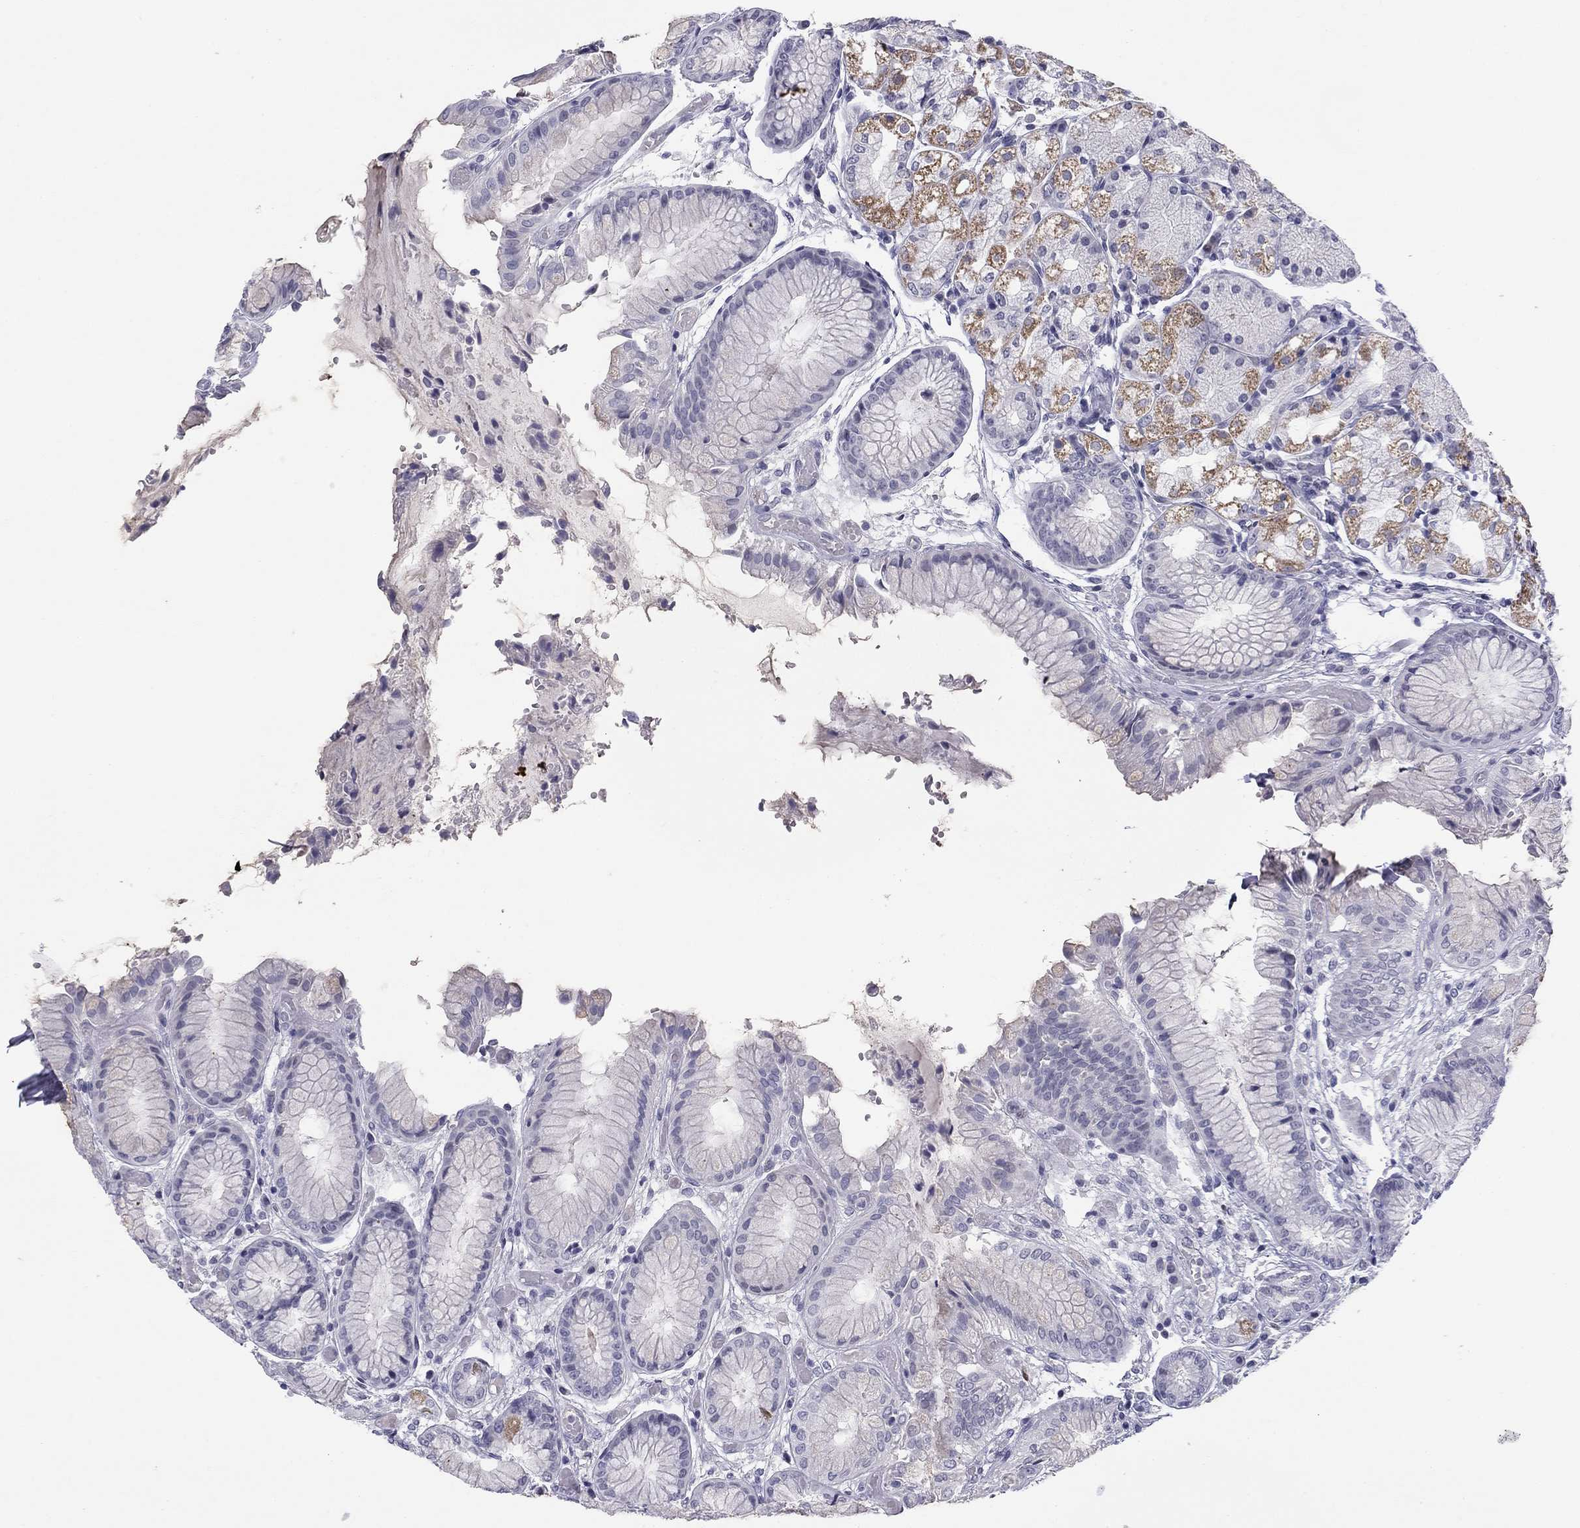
{"staining": {"intensity": "weak", "quantity": "25%-75%", "location": "cytoplasmic/membranous"}, "tissue": "stomach", "cell_type": "Glandular cells", "image_type": "normal", "snomed": [{"axis": "morphology", "description": "Normal tissue, NOS"}, {"axis": "topography", "description": "Stomach, upper"}], "caption": "Stomach stained with a brown dye displays weak cytoplasmic/membranous positive positivity in approximately 25%-75% of glandular cells.", "gene": "TFAP2B", "patient": {"sex": "male", "age": 72}}